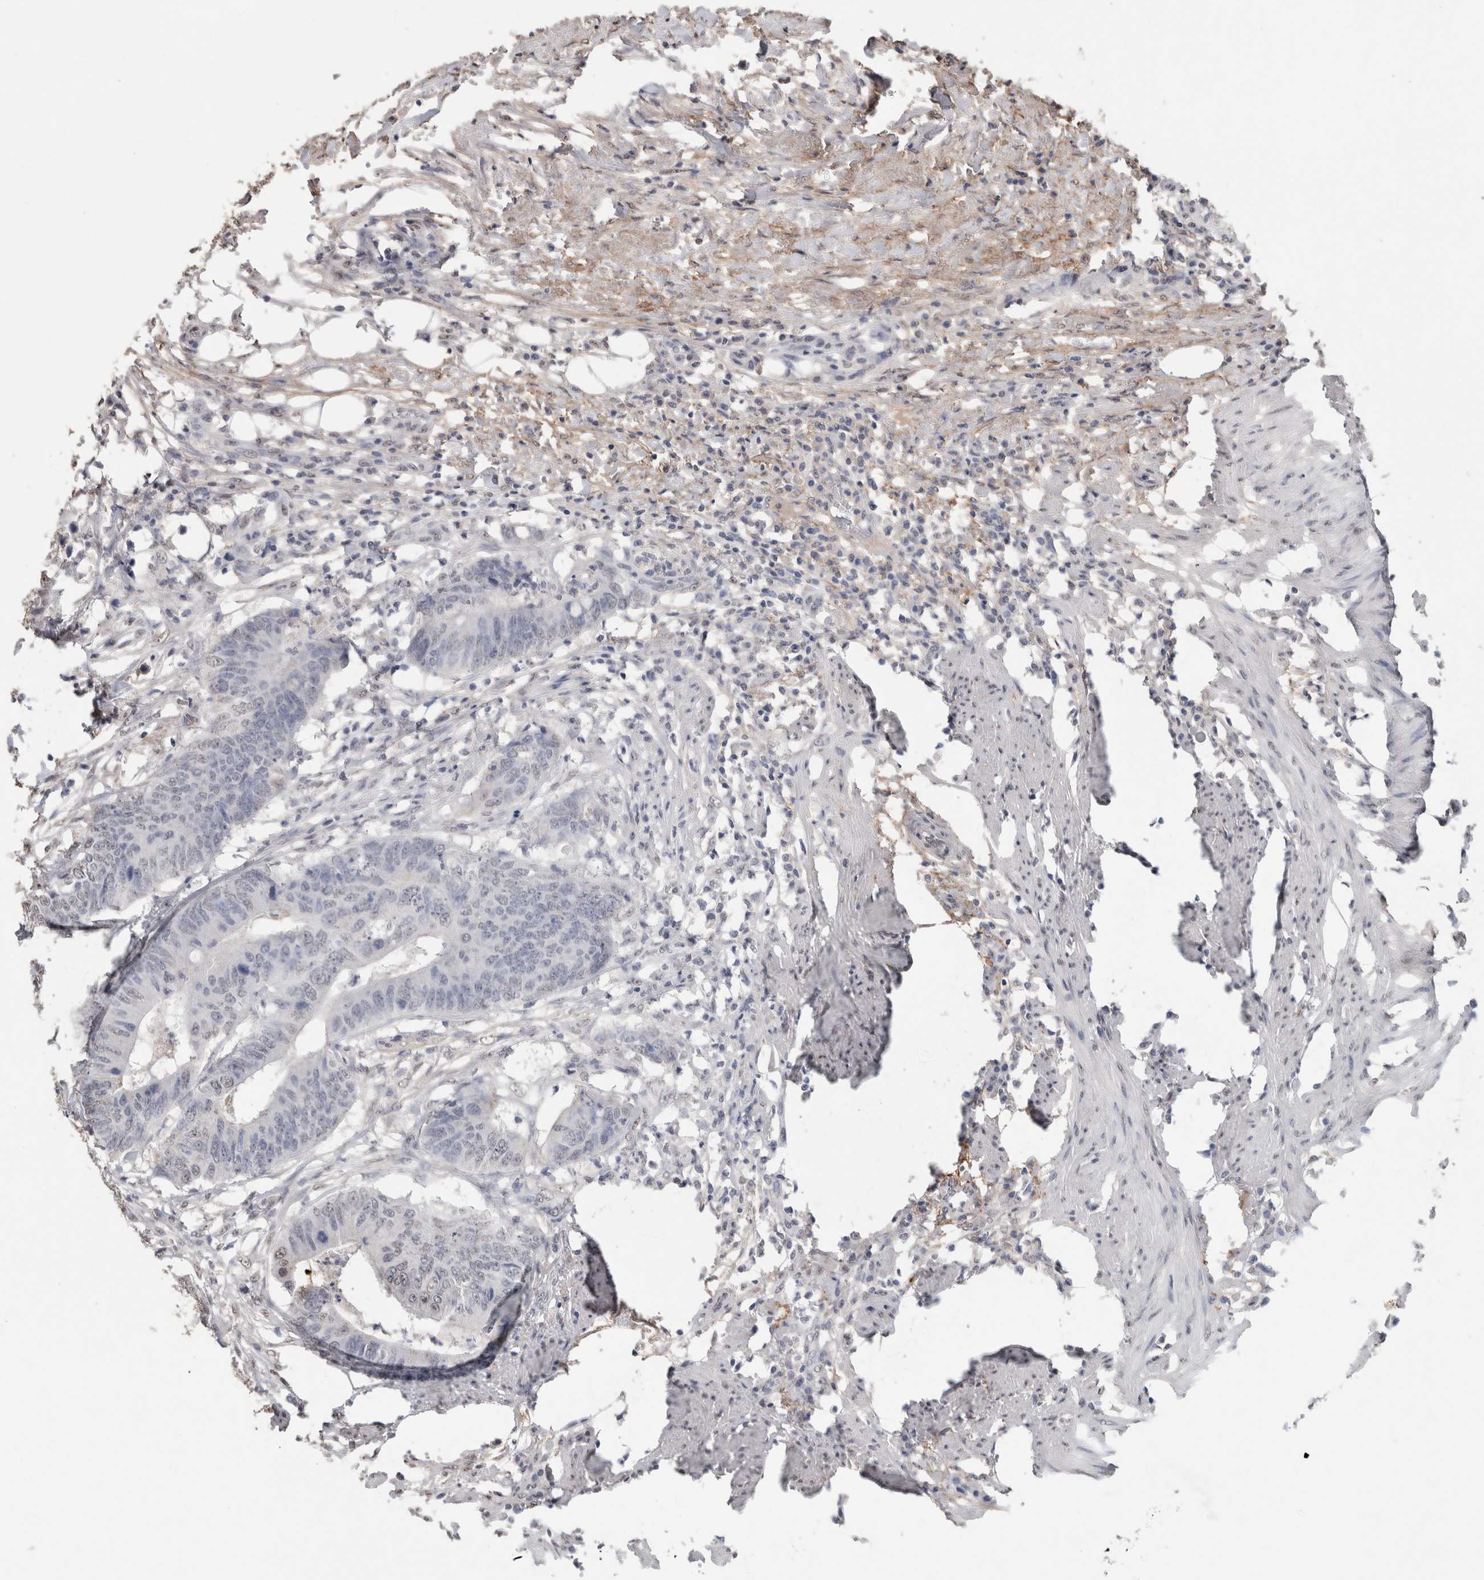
{"staining": {"intensity": "negative", "quantity": "none", "location": "none"}, "tissue": "colorectal cancer", "cell_type": "Tumor cells", "image_type": "cancer", "snomed": [{"axis": "morphology", "description": "Adenocarcinoma, NOS"}, {"axis": "topography", "description": "Colon"}], "caption": "This is an immunohistochemistry photomicrograph of adenocarcinoma (colorectal). There is no positivity in tumor cells.", "gene": "LTBP1", "patient": {"sex": "male", "age": 56}}